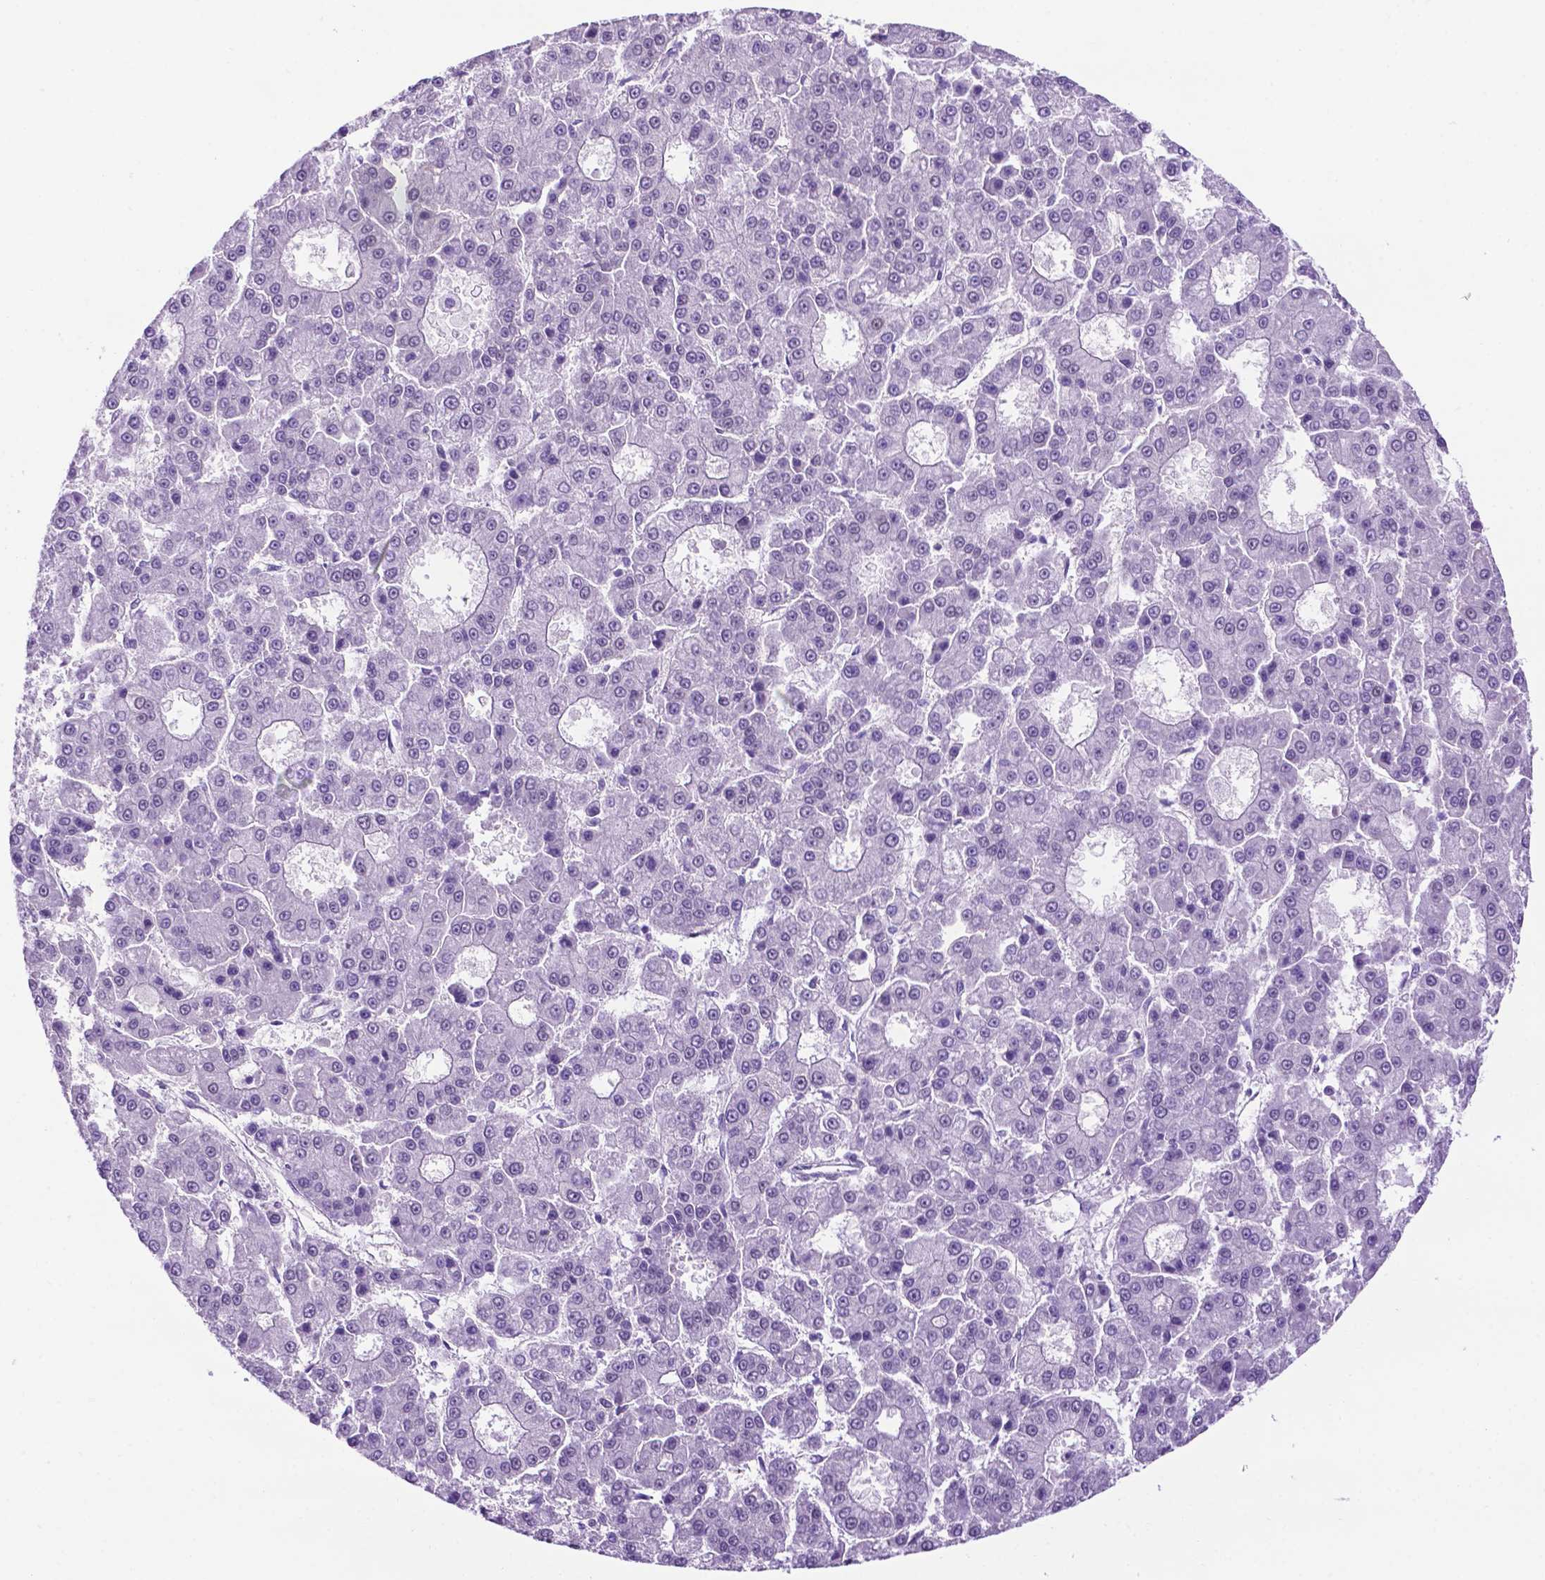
{"staining": {"intensity": "negative", "quantity": "none", "location": "none"}, "tissue": "liver cancer", "cell_type": "Tumor cells", "image_type": "cancer", "snomed": [{"axis": "morphology", "description": "Carcinoma, Hepatocellular, NOS"}, {"axis": "topography", "description": "Liver"}], "caption": "Immunohistochemical staining of liver cancer displays no significant positivity in tumor cells.", "gene": "TACSTD2", "patient": {"sex": "male", "age": 70}}